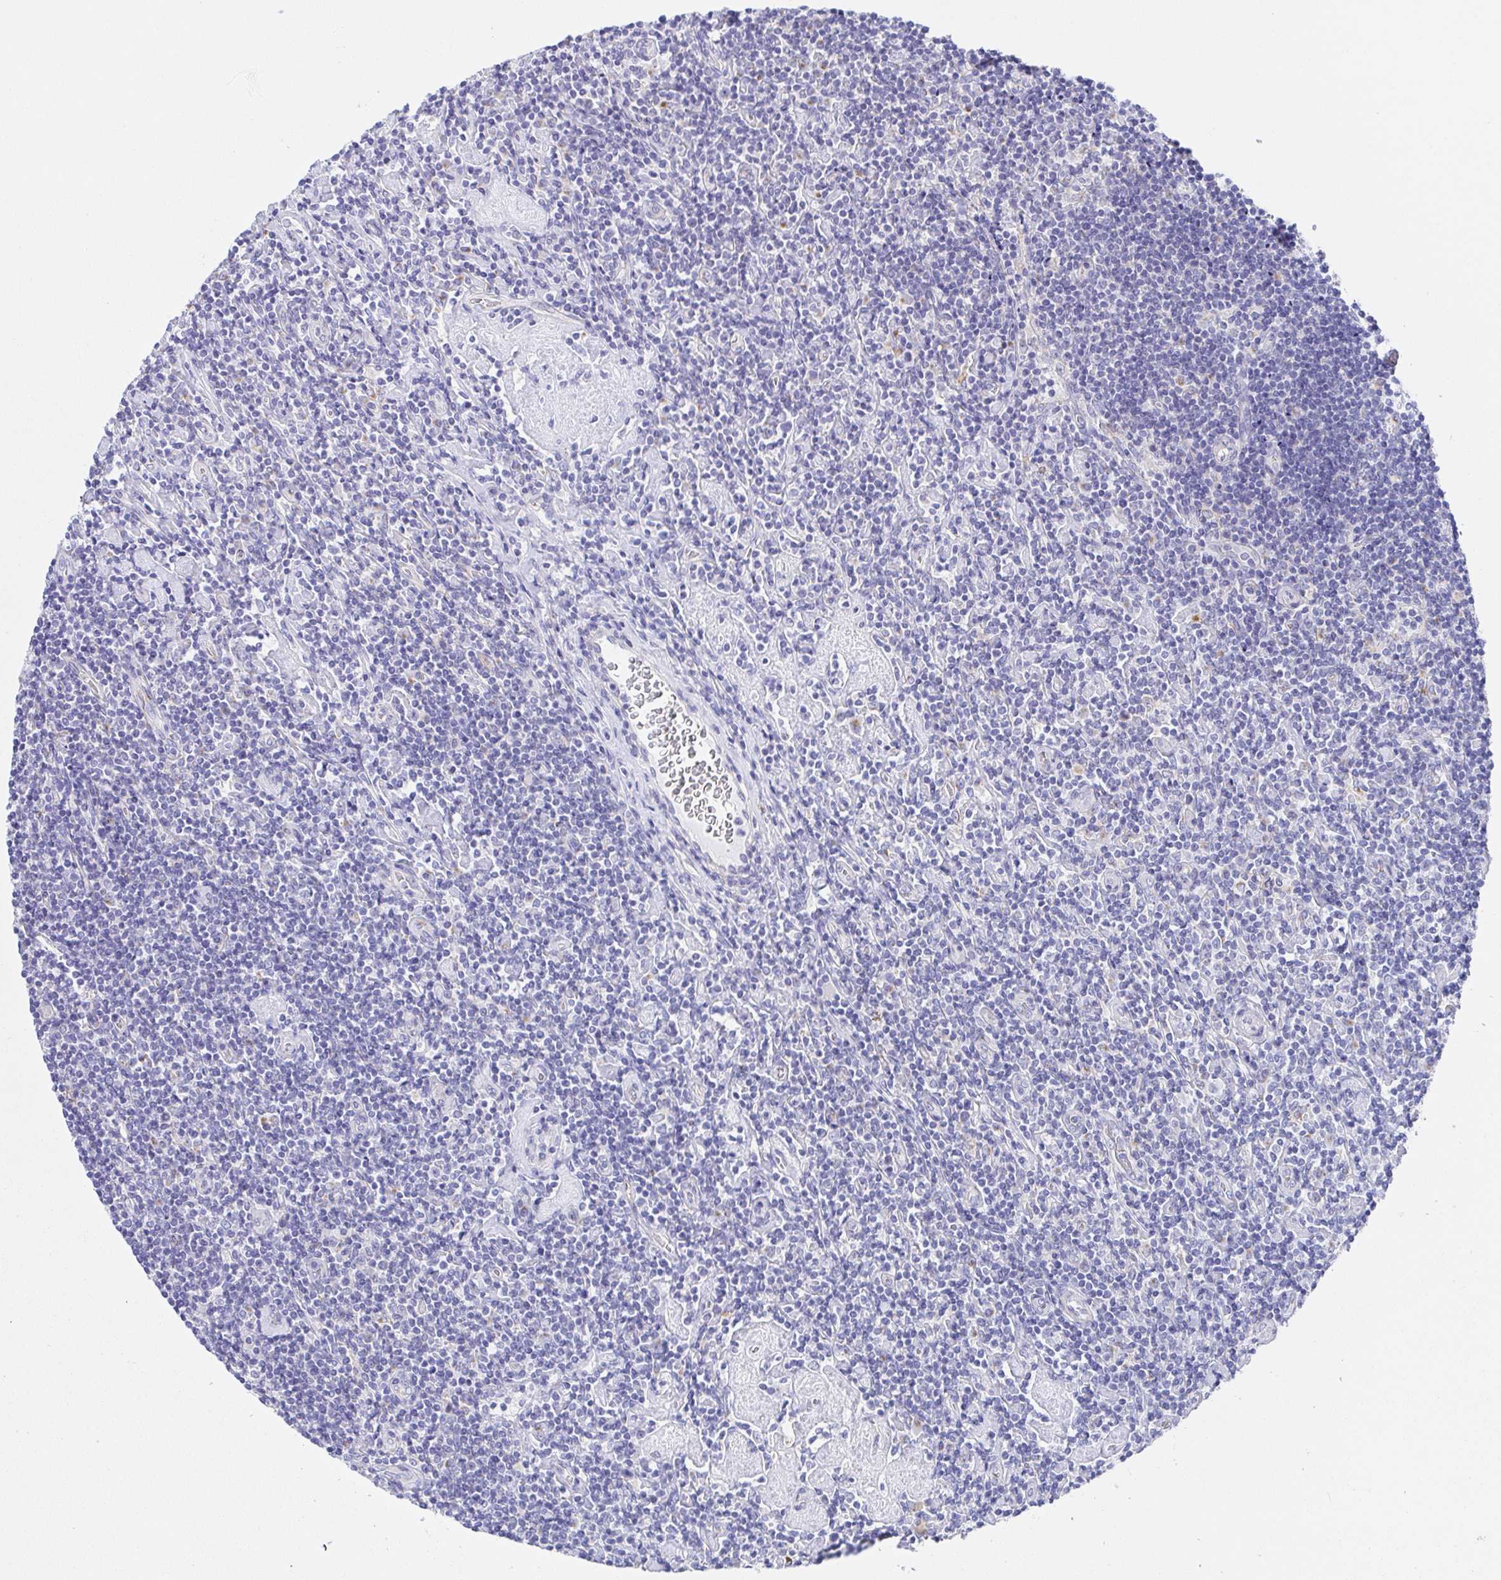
{"staining": {"intensity": "negative", "quantity": "none", "location": "none"}, "tissue": "lymphoma", "cell_type": "Tumor cells", "image_type": "cancer", "snomed": [{"axis": "morphology", "description": "Hodgkin's disease, NOS"}, {"axis": "topography", "description": "Lymph node"}], "caption": "The IHC histopathology image has no significant expression in tumor cells of lymphoma tissue.", "gene": "SCG3", "patient": {"sex": "male", "age": 40}}